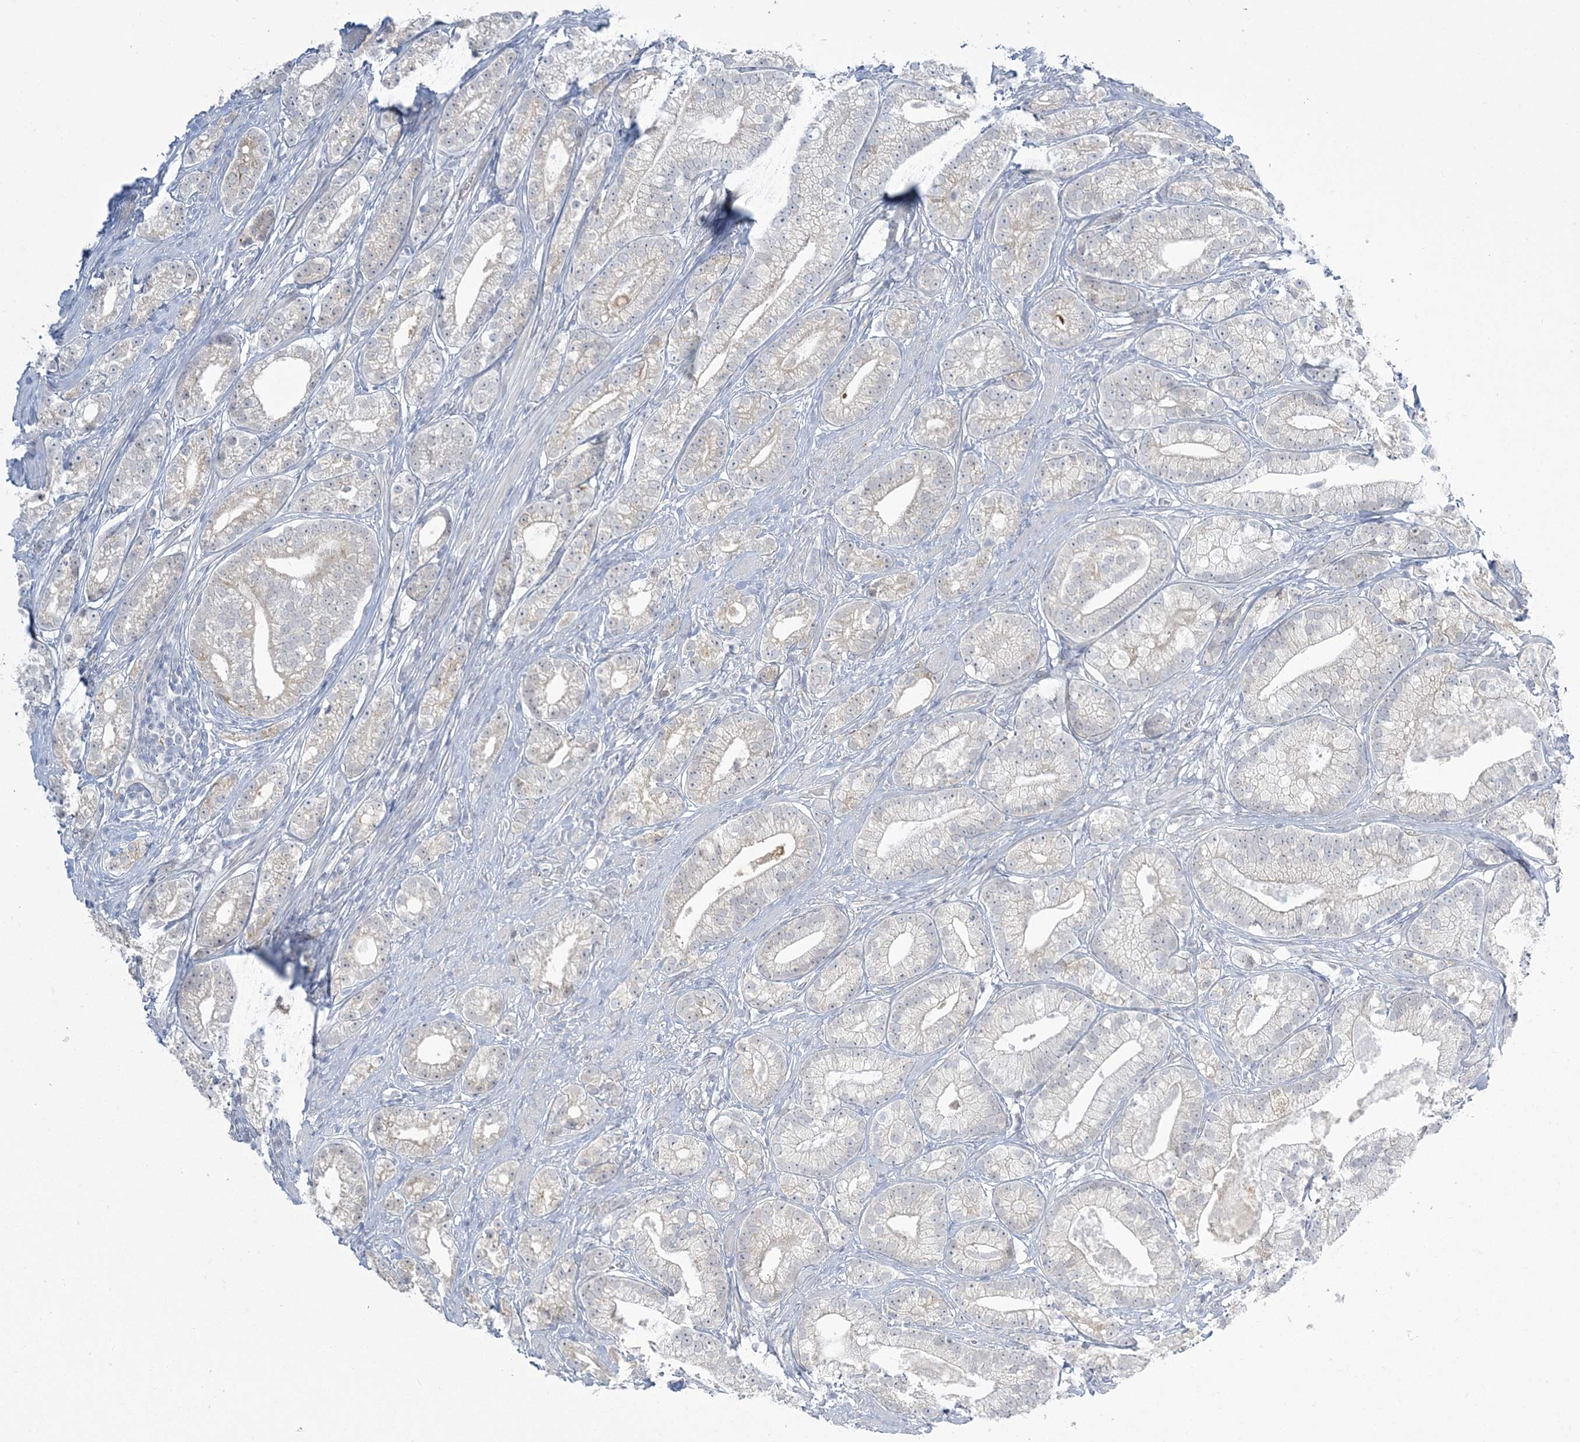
{"staining": {"intensity": "weak", "quantity": "<25%", "location": "cytoplasmic/membranous"}, "tissue": "prostate cancer", "cell_type": "Tumor cells", "image_type": "cancer", "snomed": [{"axis": "morphology", "description": "Adenocarcinoma, High grade"}, {"axis": "topography", "description": "Prostate"}], "caption": "Histopathology image shows no protein staining in tumor cells of prostate cancer tissue. The staining was performed using DAB (3,3'-diaminobenzidine) to visualize the protein expression in brown, while the nuclei were stained in blue with hematoxylin (Magnification: 20x).", "gene": "ZC3H6", "patient": {"sex": "male", "age": 69}}